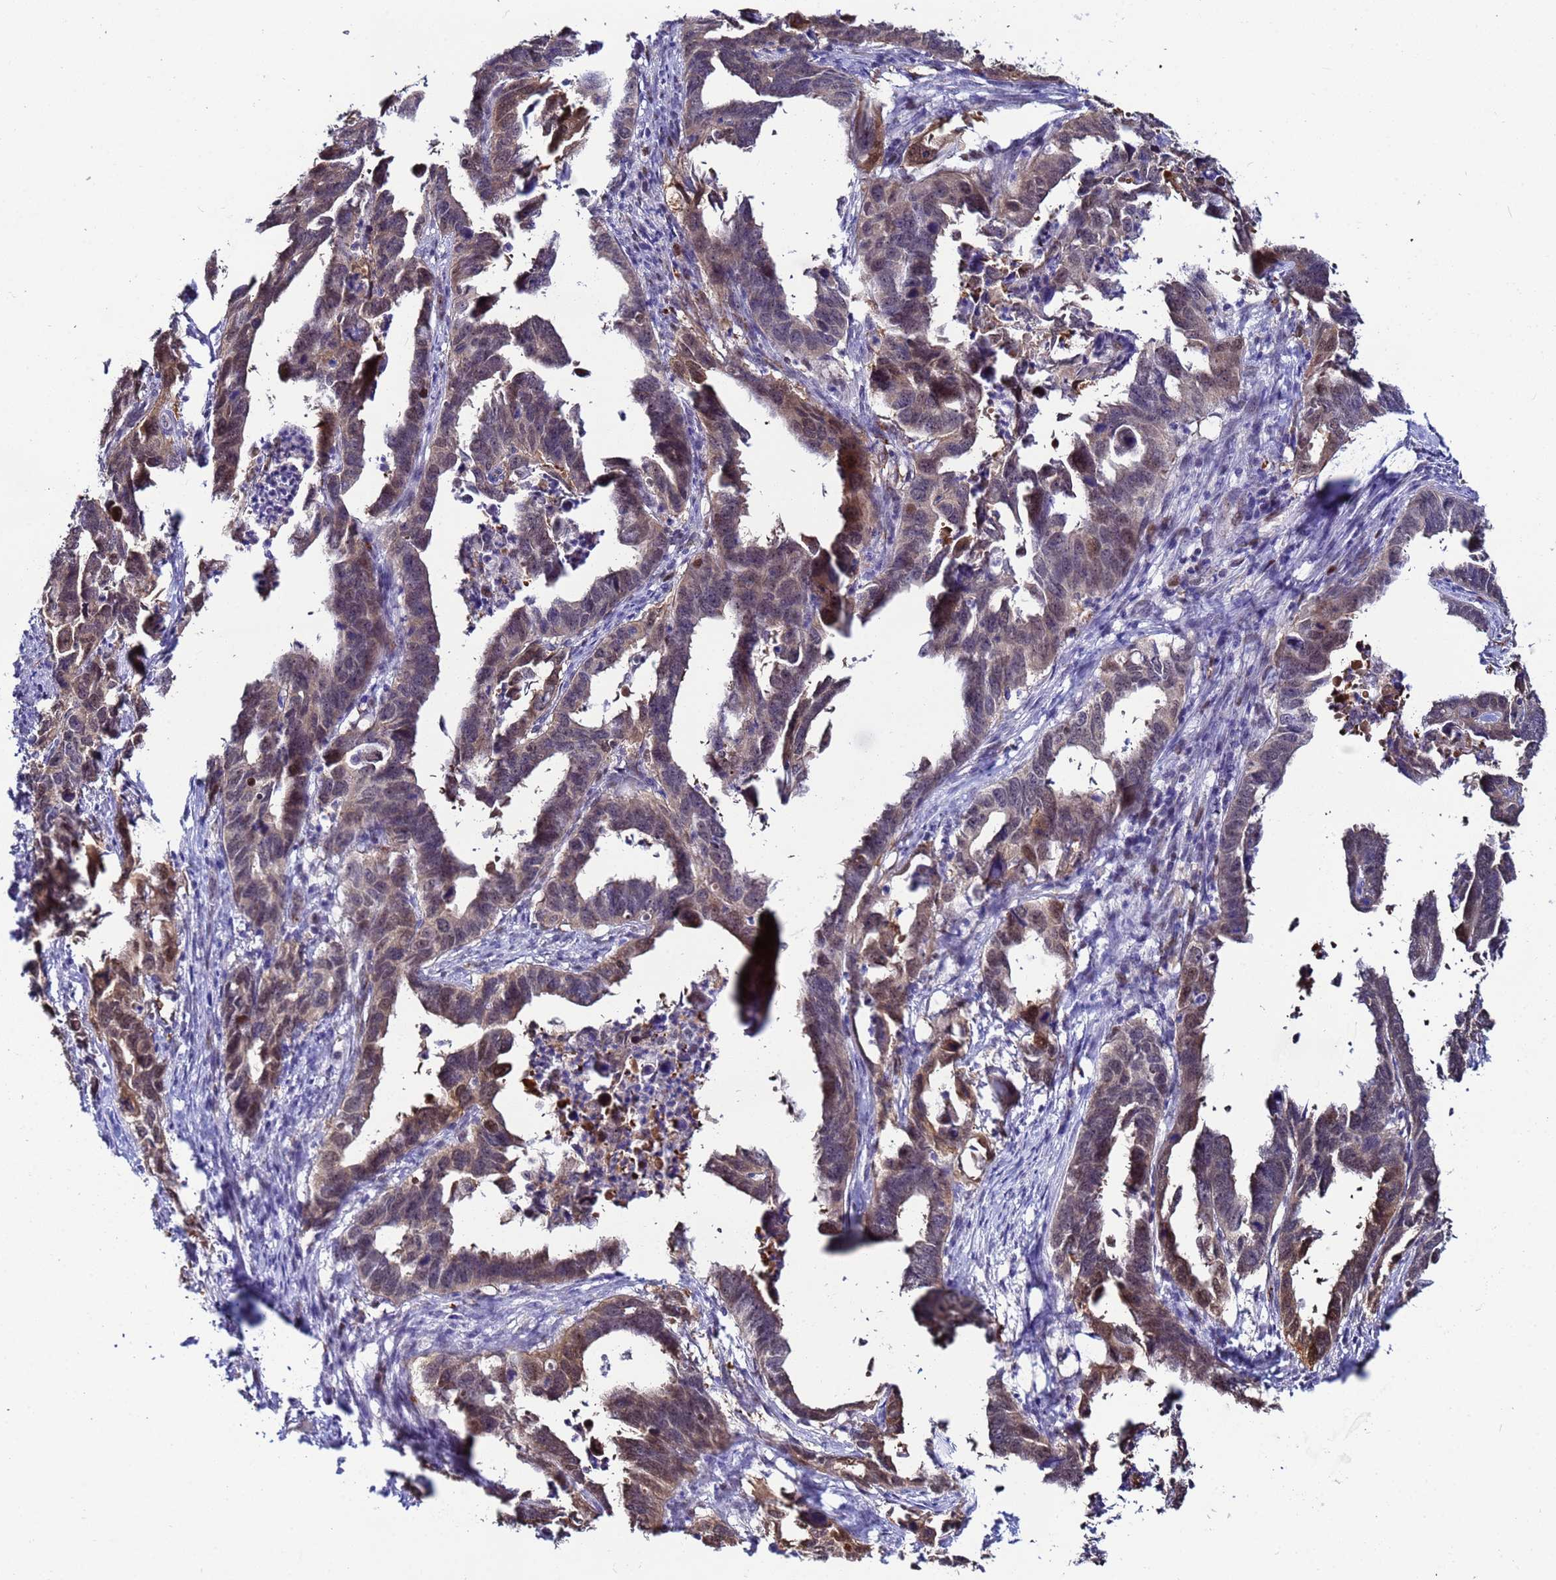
{"staining": {"intensity": "moderate", "quantity": "25%-75%", "location": "cytoplasmic/membranous,nuclear"}, "tissue": "endometrial cancer", "cell_type": "Tumor cells", "image_type": "cancer", "snomed": [{"axis": "morphology", "description": "Adenocarcinoma, NOS"}, {"axis": "topography", "description": "Endometrium"}], "caption": "The immunohistochemical stain highlights moderate cytoplasmic/membranous and nuclear staining in tumor cells of adenocarcinoma (endometrial) tissue.", "gene": "SLC25A37", "patient": {"sex": "female", "age": 65}}